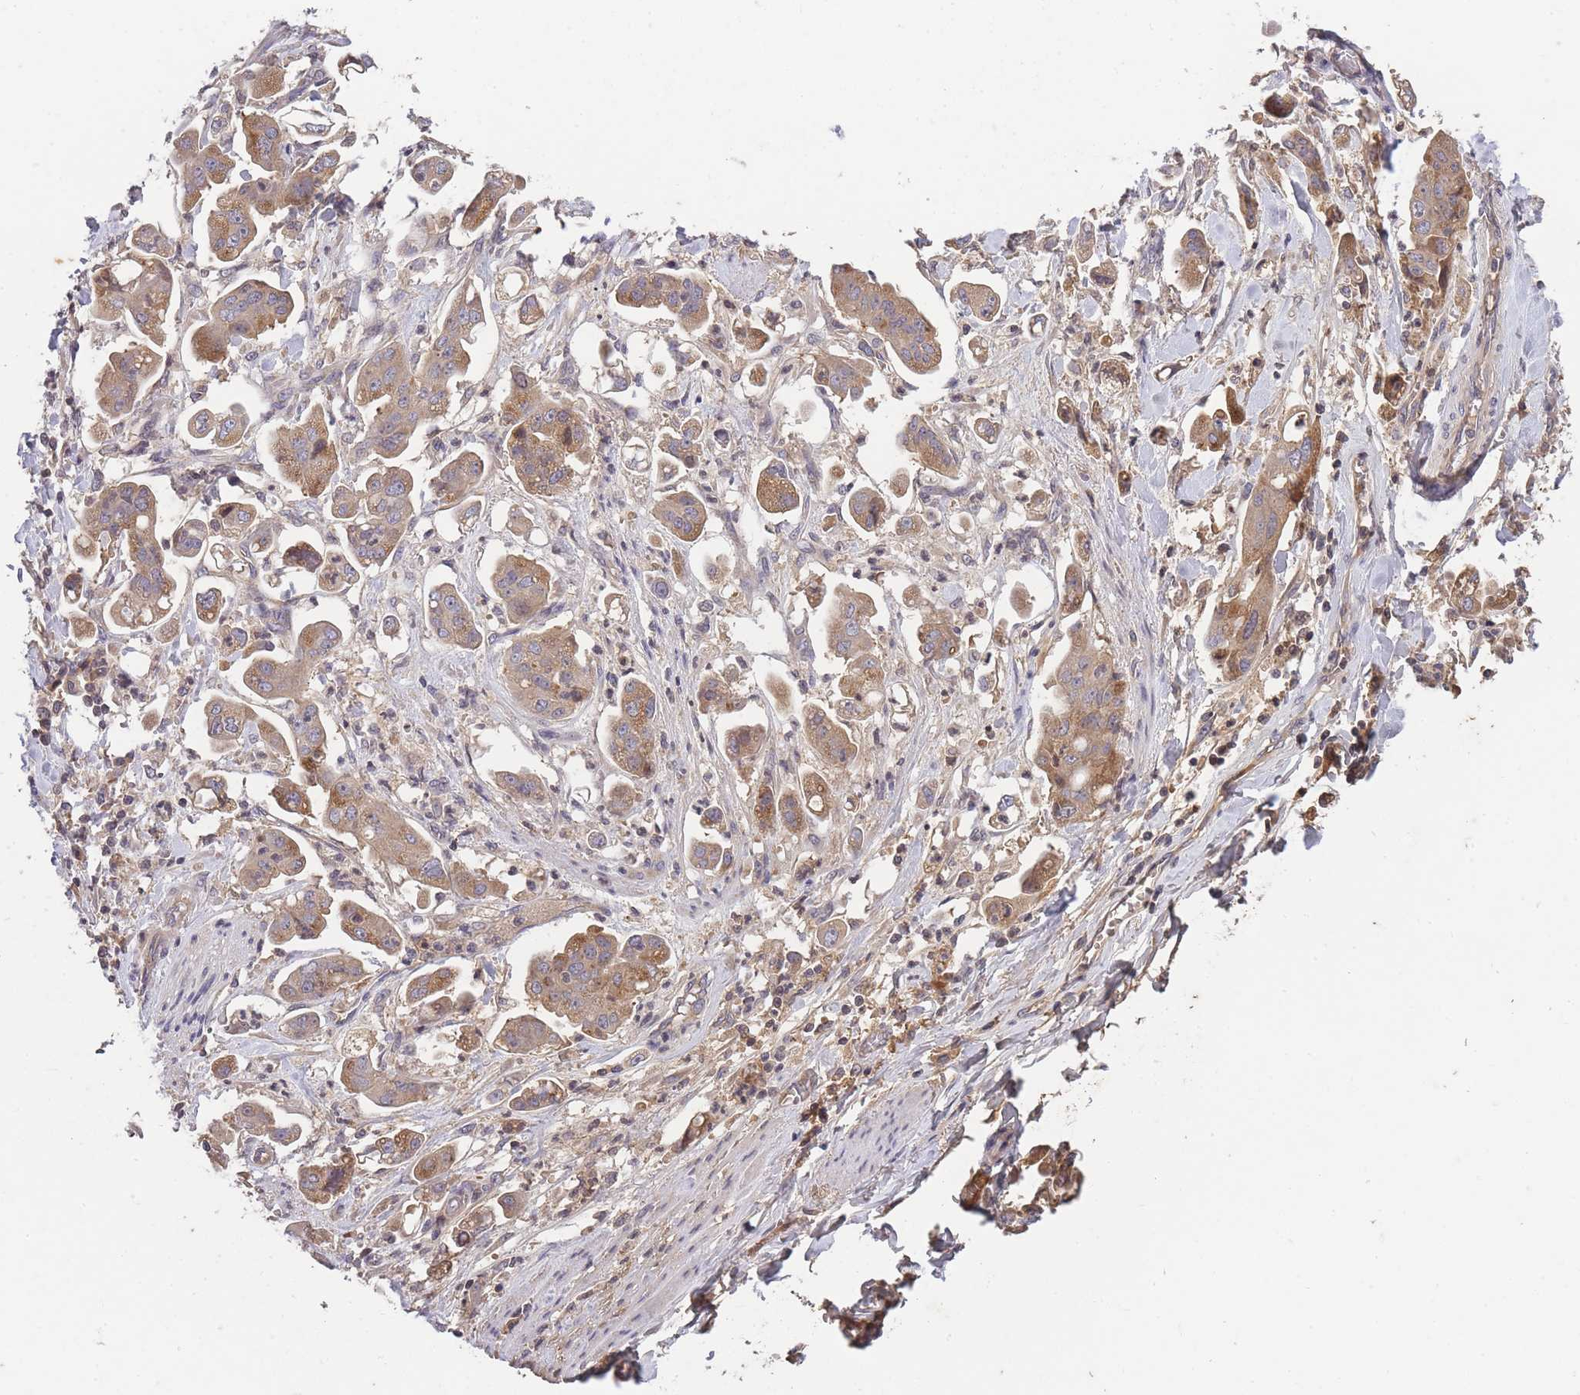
{"staining": {"intensity": "moderate", "quantity": ">75%", "location": "cytoplasmic/membranous"}, "tissue": "stomach cancer", "cell_type": "Tumor cells", "image_type": "cancer", "snomed": [{"axis": "morphology", "description": "Adenocarcinoma, NOS"}, {"axis": "topography", "description": "Stomach"}], "caption": "Tumor cells exhibit moderate cytoplasmic/membranous expression in approximately >75% of cells in stomach adenocarcinoma. (IHC, brightfield microscopy, high magnification).", "gene": "RALGDS", "patient": {"sex": "male", "age": 62}}